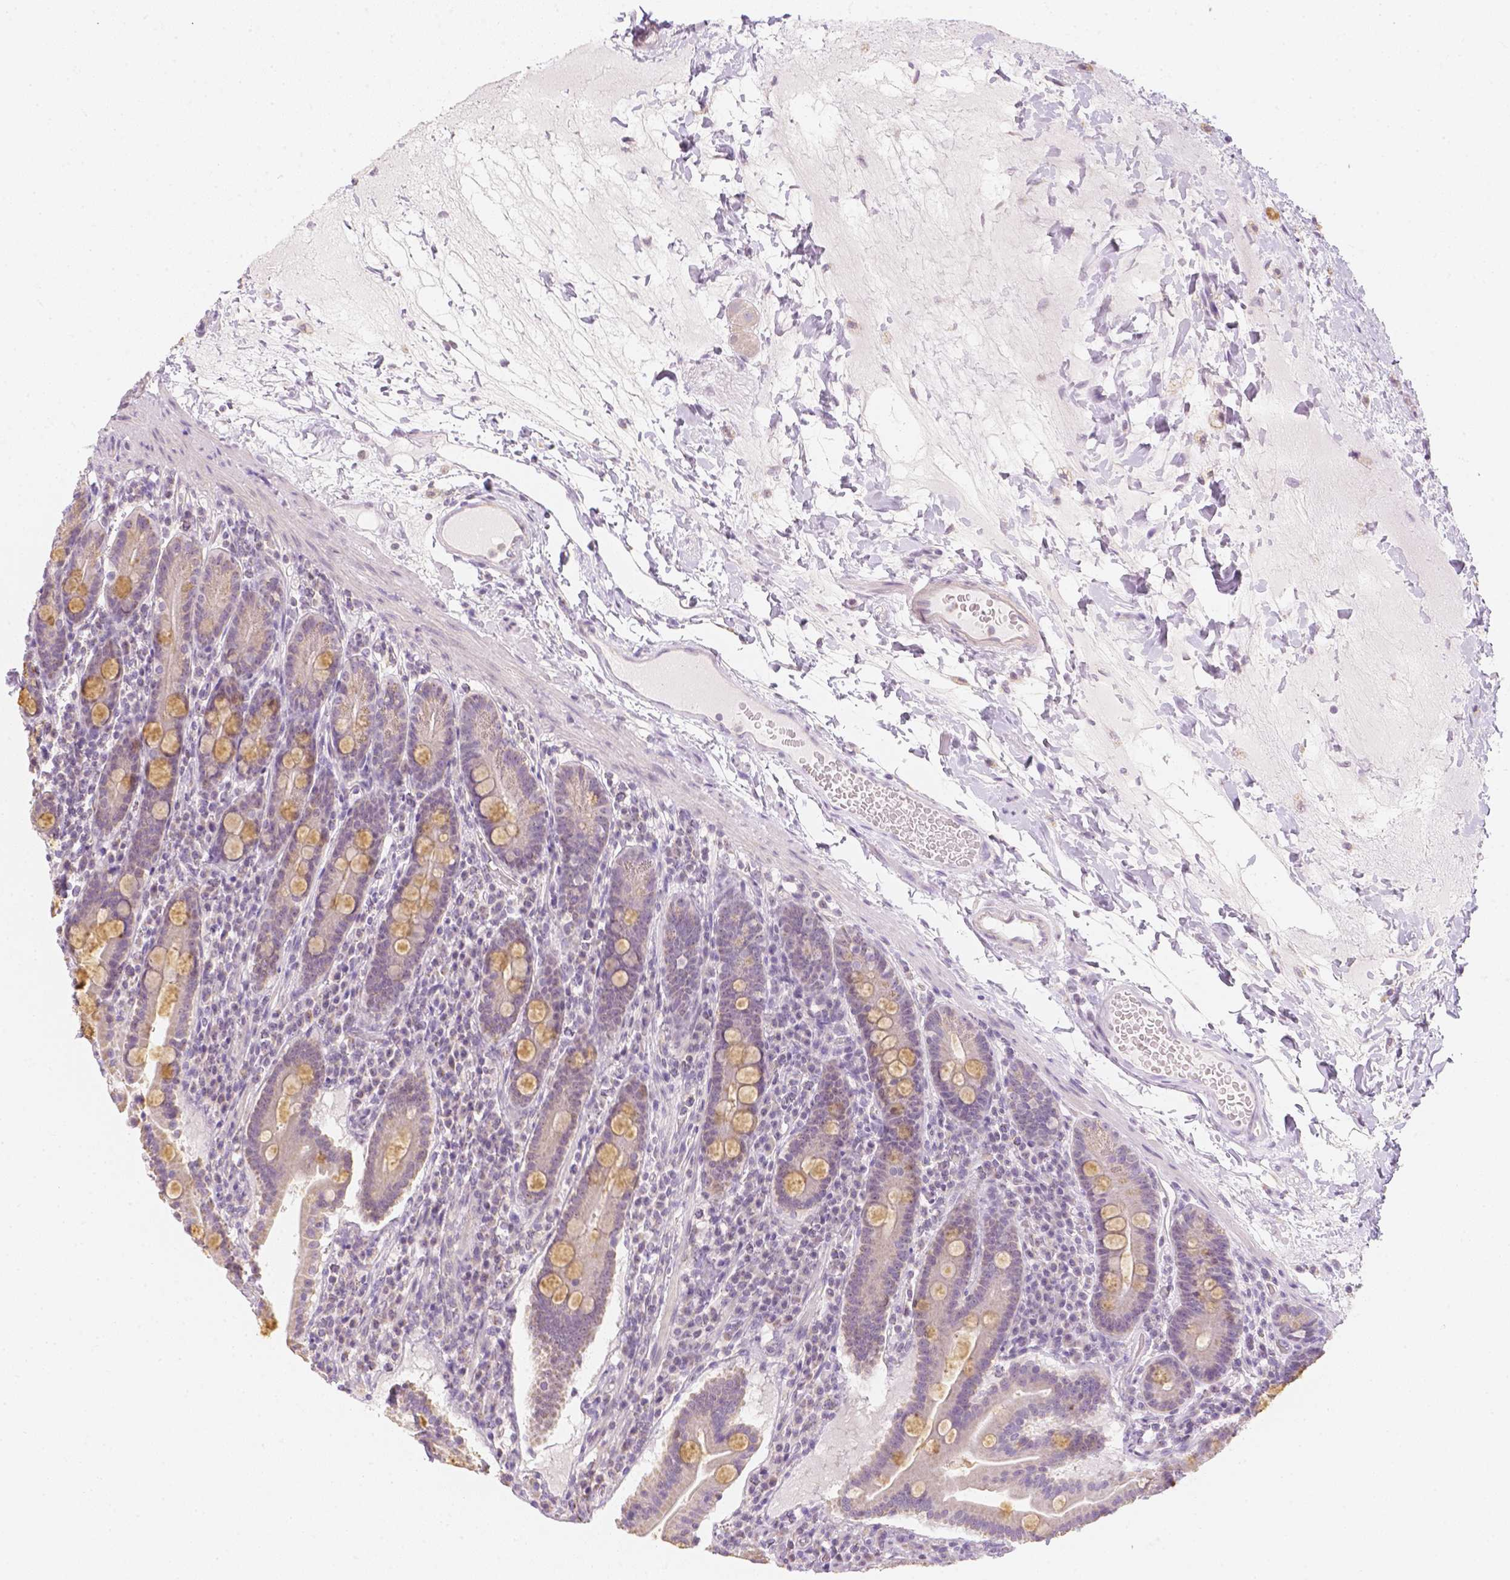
{"staining": {"intensity": "moderate", "quantity": ">75%", "location": "cytoplasmic/membranous"}, "tissue": "small intestine", "cell_type": "Glandular cells", "image_type": "normal", "snomed": [{"axis": "morphology", "description": "Normal tissue, NOS"}, {"axis": "topography", "description": "Small intestine"}], "caption": "A medium amount of moderate cytoplasmic/membranous expression is appreciated in approximately >75% of glandular cells in unremarkable small intestine. The protein is stained brown, and the nuclei are stained in blue (DAB (3,3'-diaminobenzidine) IHC with brightfield microscopy, high magnification).", "gene": "NVL", "patient": {"sex": "male", "age": 26}}